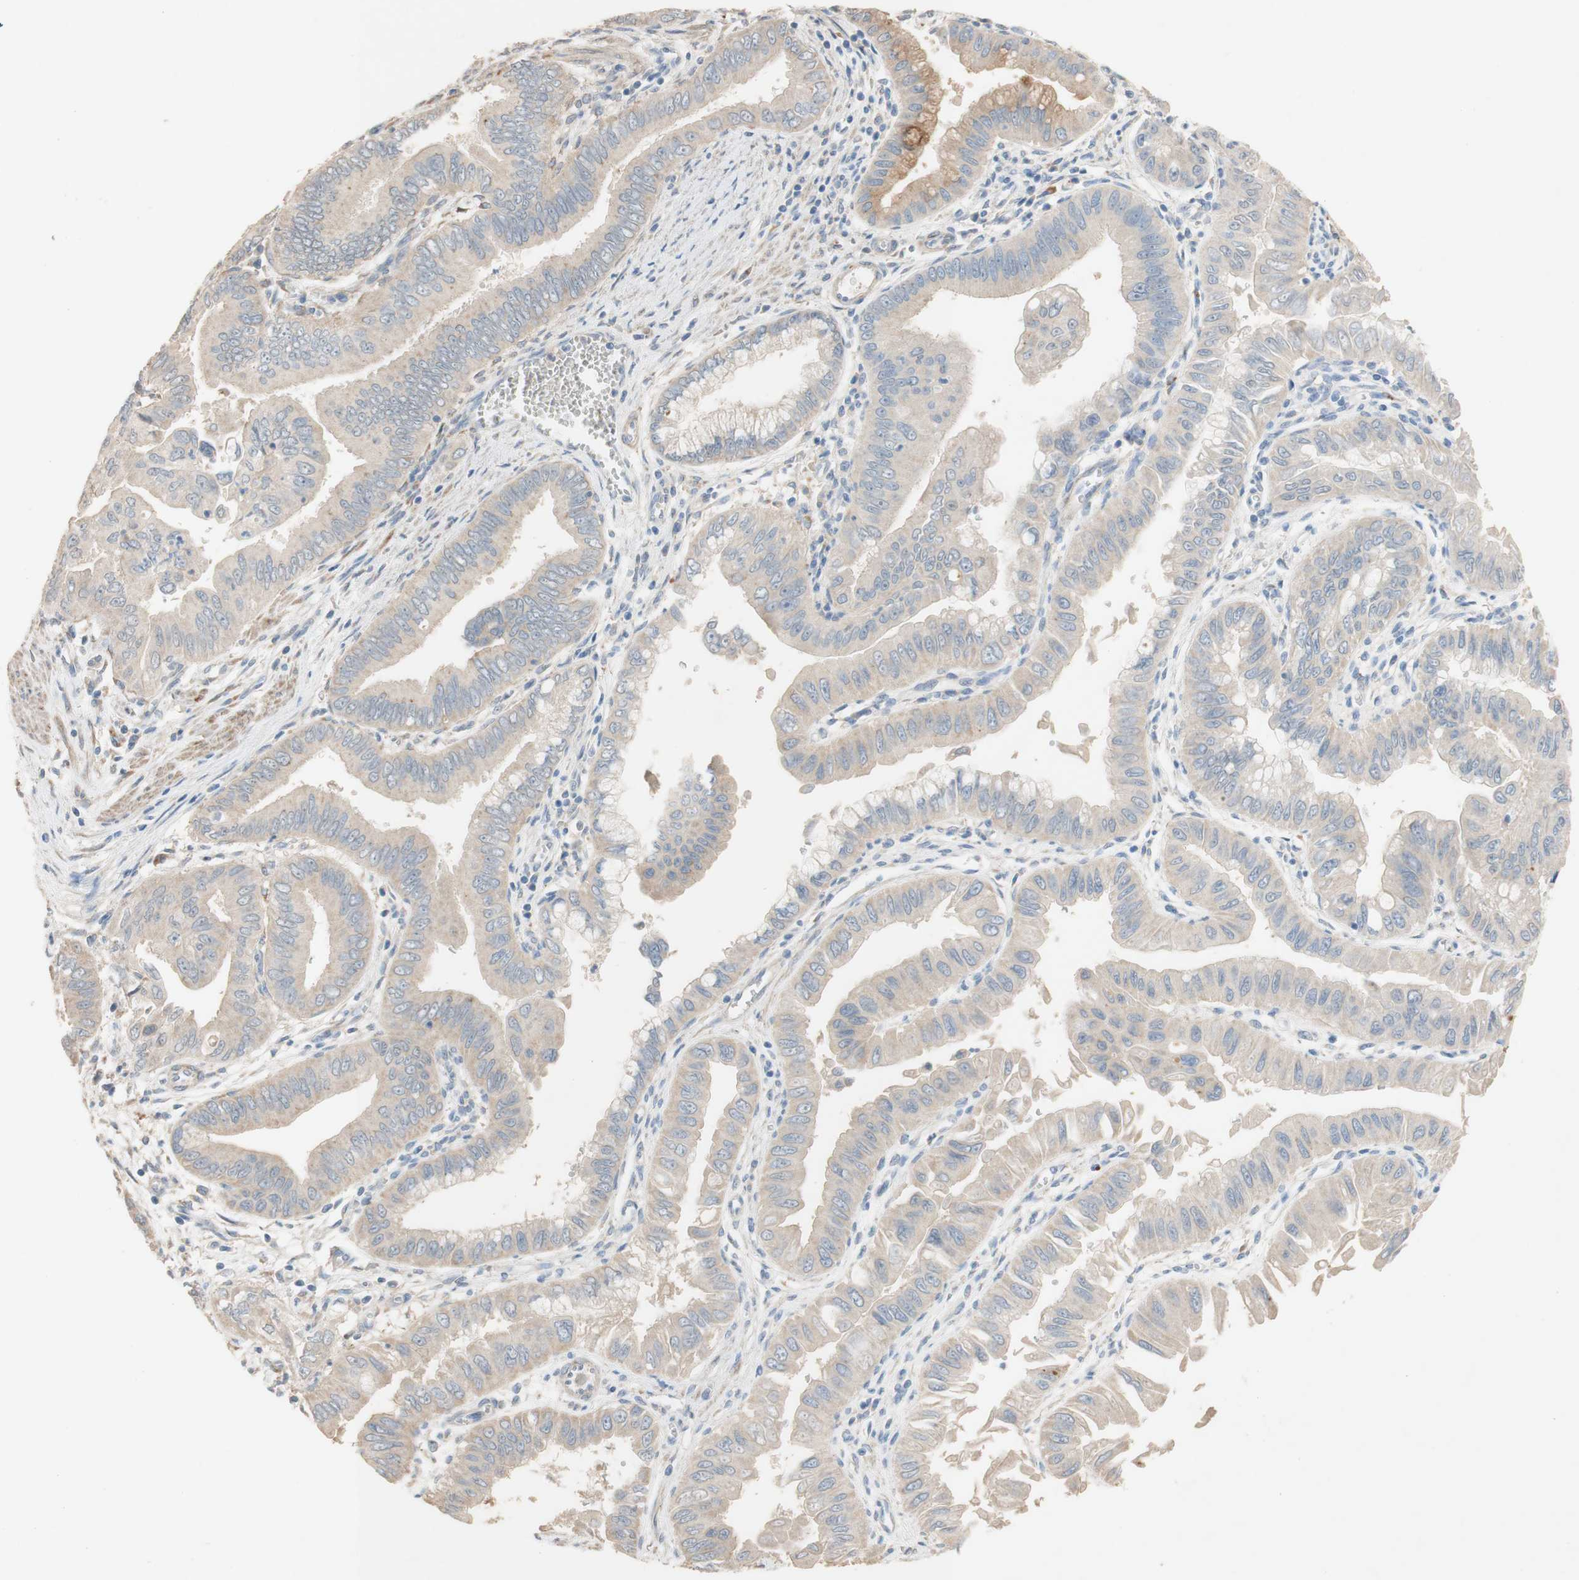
{"staining": {"intensity": "weak", "quantity": "25%-75%", "location": "cytoplasmic/membranous"}, "tissue": "pancreatic cancer", "cell_type": "Tumor cells", "image_type": "cancer", "snomed": [{"axis": "morphology", "description": "Normal tissue, NOS"}, {"axis": "topography", "description": "Lymph node"}], "caption": "Weak cytoplasmic/membranous expression for a protein is appreciated in about 25%-75% of tumor cells of pancreatic cancer using immunohistochemistry.", "gene": "DKK3", "patient": {"sex": "male", "age": 50}}